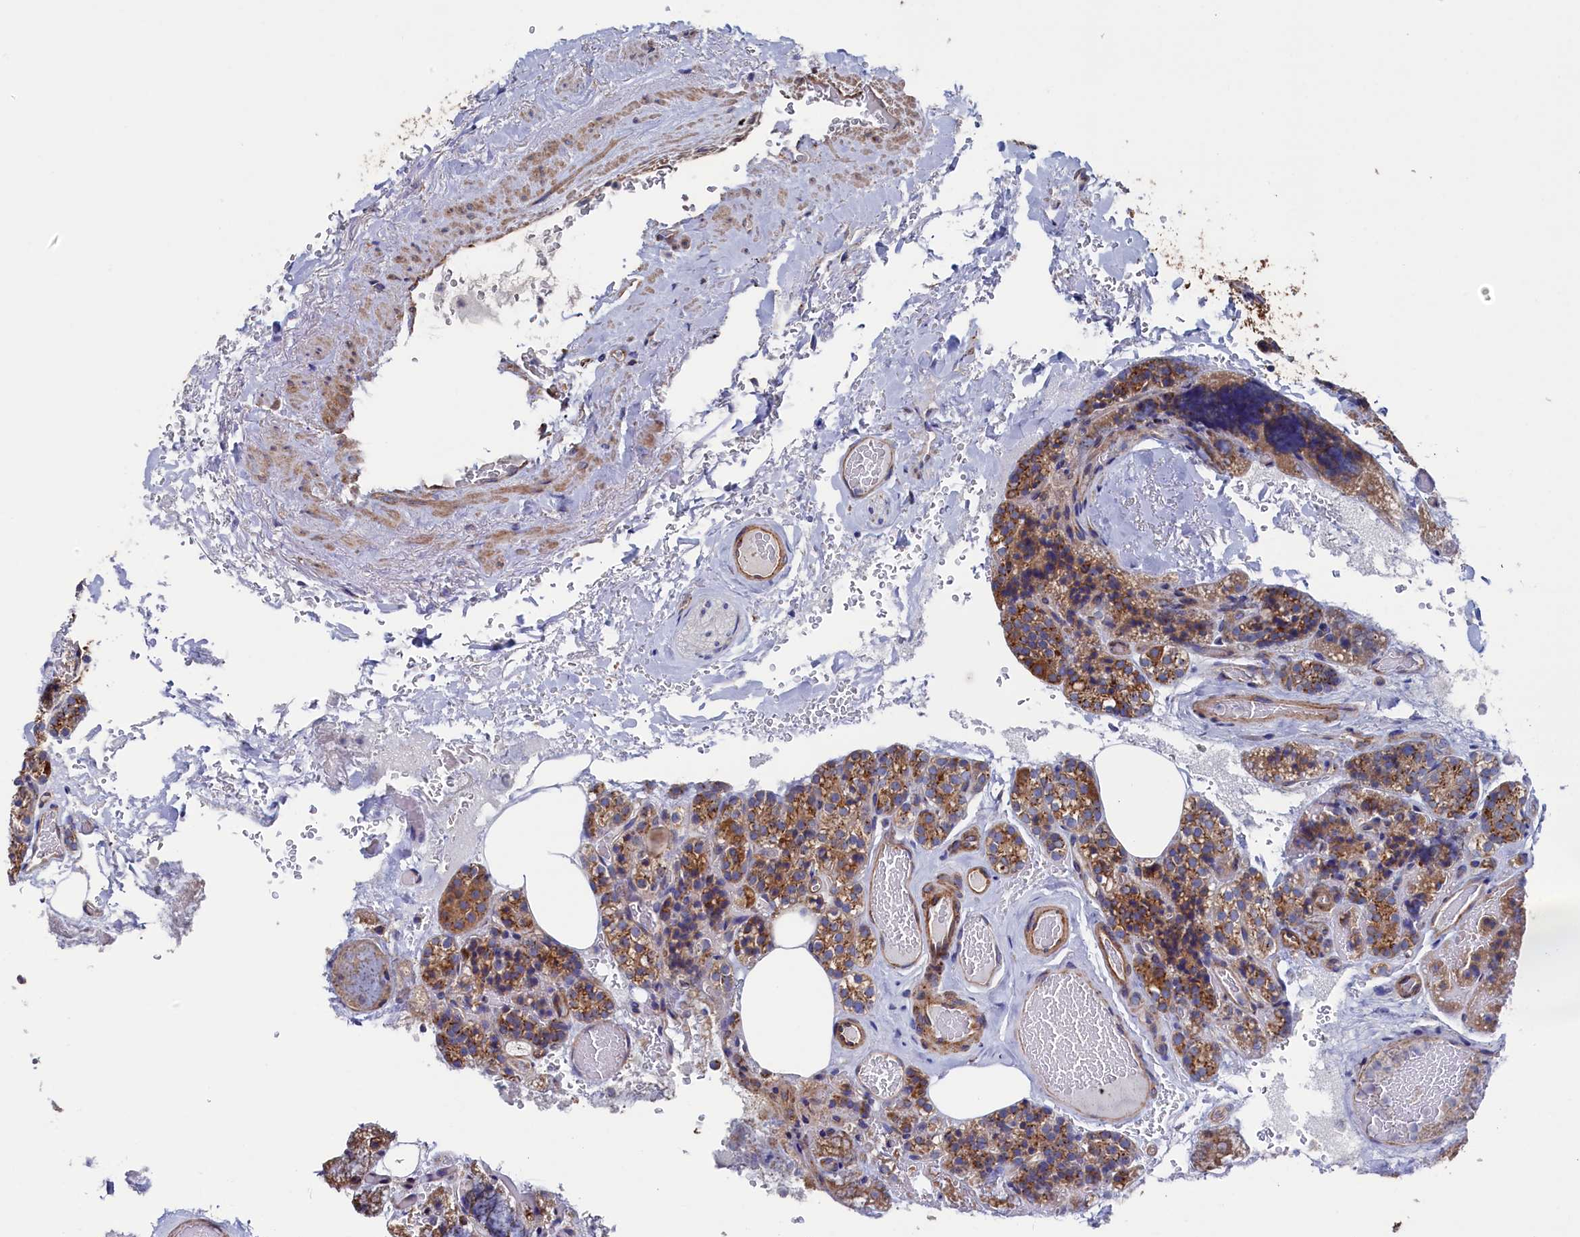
{"staining": {"intensity": "moderate", "quantity": ">75%", "location": "cytoplasmic/membranous"}, "tissue": "parathyroid gland", "cell_type": "Glandular cells", "image_type": "normal", "snomed": [{"axis": "morphology", "description": "Normal tissue, NOS"}, {"axis": "topography", "description": "Parathyroid gland"}], "caption": "The micrograph demonstrates a brown stain indicating the presence of a protein in the cytoplasmic/membranous of glandular cells in parathyroid gland.", "gene": "PRRC1", "patient": {"sex": "male", "age": 87}}